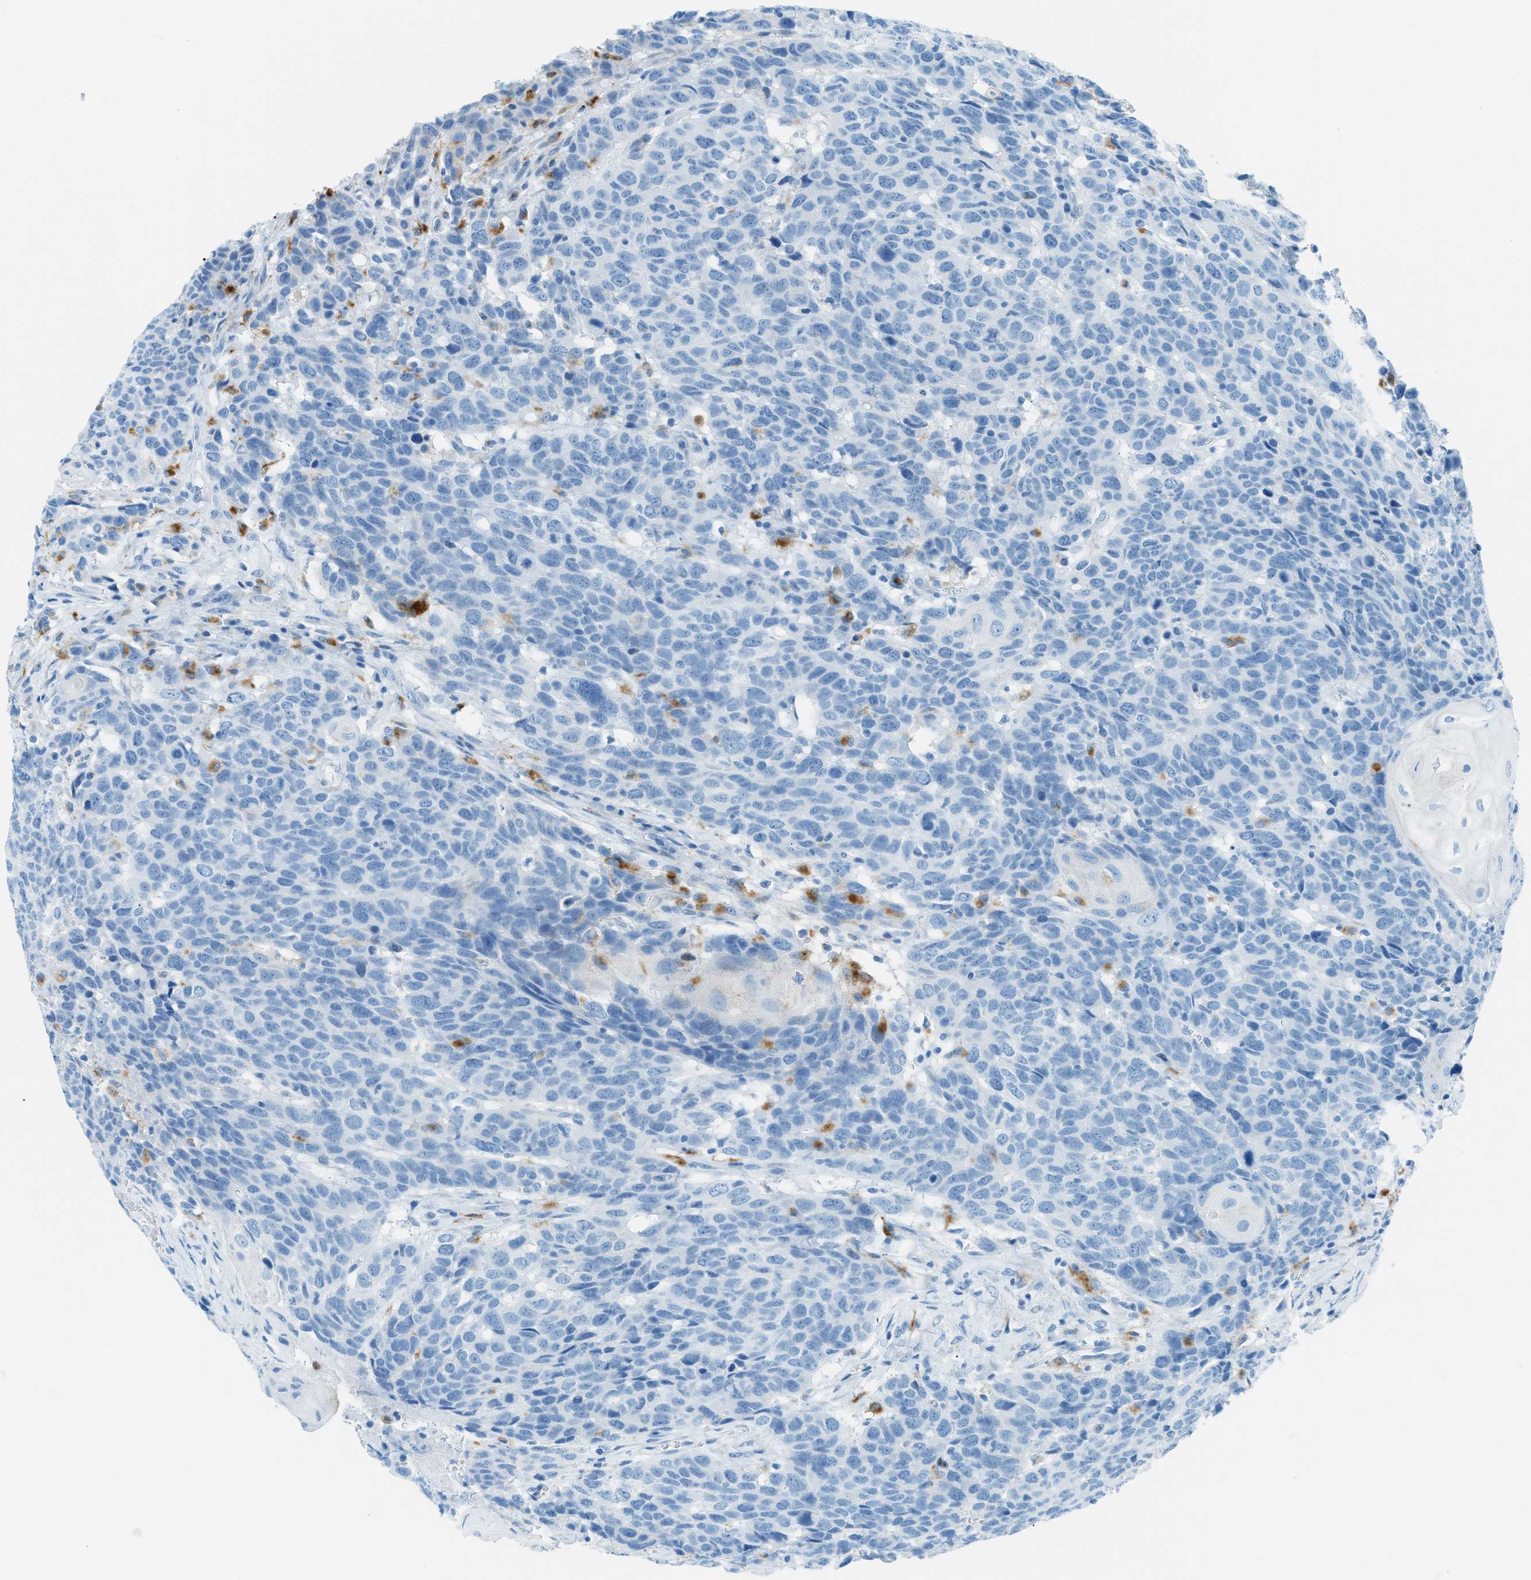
{"staining": {"intensity": "negative", "quantity": "none", "location": "none"}, "tissue": "head and neck cancer", "cell_type": "Tumor cells", "image_type": "cancer", "snomed": [{"axis": "morphology", "description": "Squamous cell carcinoma, NOS"}, {"axis": "topography", "description": "Head-Neck"}], "caption": "Histopathology image shows no significant protein expression in tumor cells of head and neck cancer (squamous cell carcinoma).", "gene": "C21orf62", "patient": {"sex": "male", "age": 66}}